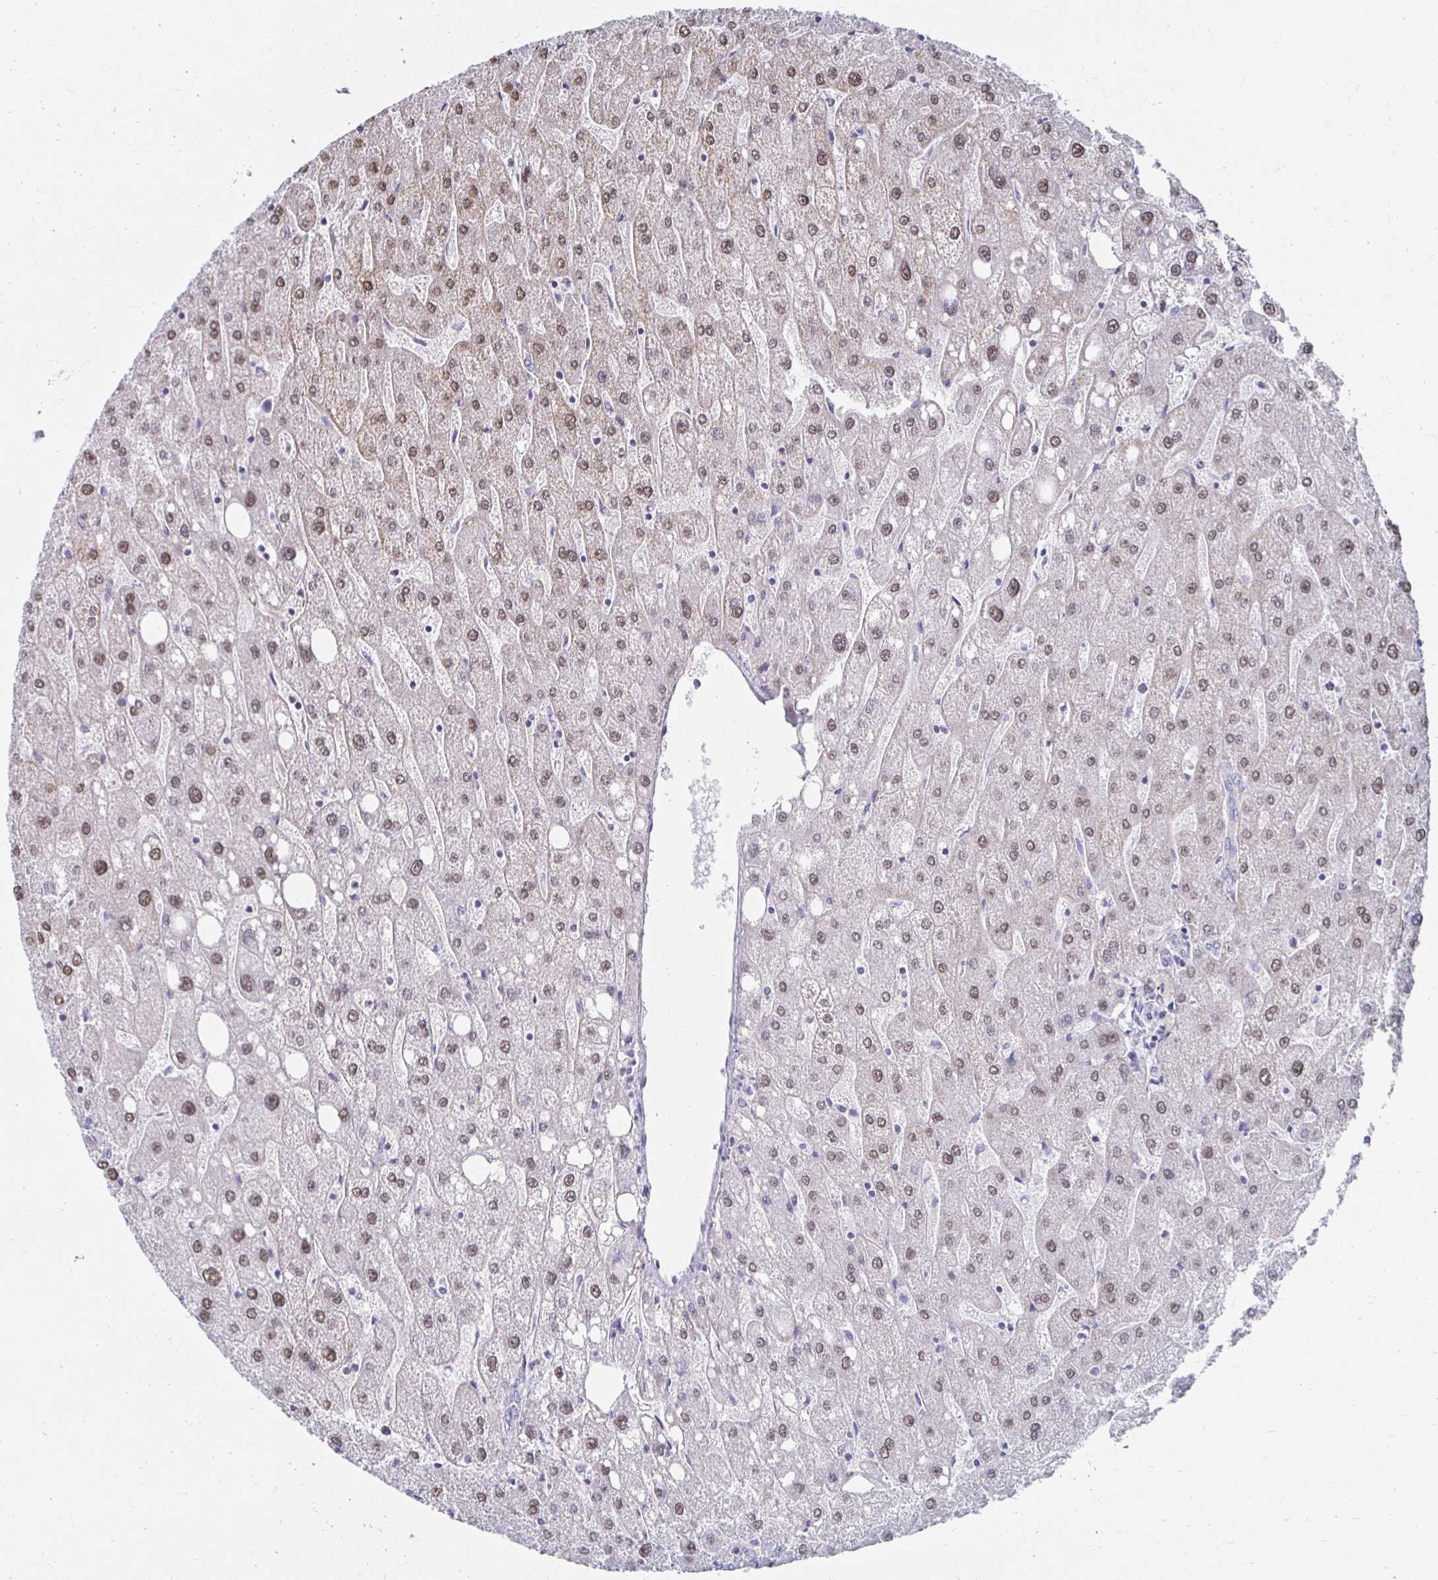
{"staining": {"intensity": "negative", "quantity": "none", "location": "none"}, "tissue": "liver", "cell_type": "Cholangiocytes", "image_type": "normal", "snomed": [{"axis": "morphology", "description": "Normal tissue, NOS"}, {"axis": "topography", "description": "Liver"}], "caption": "Cholangiocytes are negative for protein expression in unremarkable human liver. (Brightfield microscopy of DAB (3,3'-diaminobenzidine) immunohistochemistry at high magnification).", "gene": "NOCT", "patient": {"sex": "male", "age": 67}}